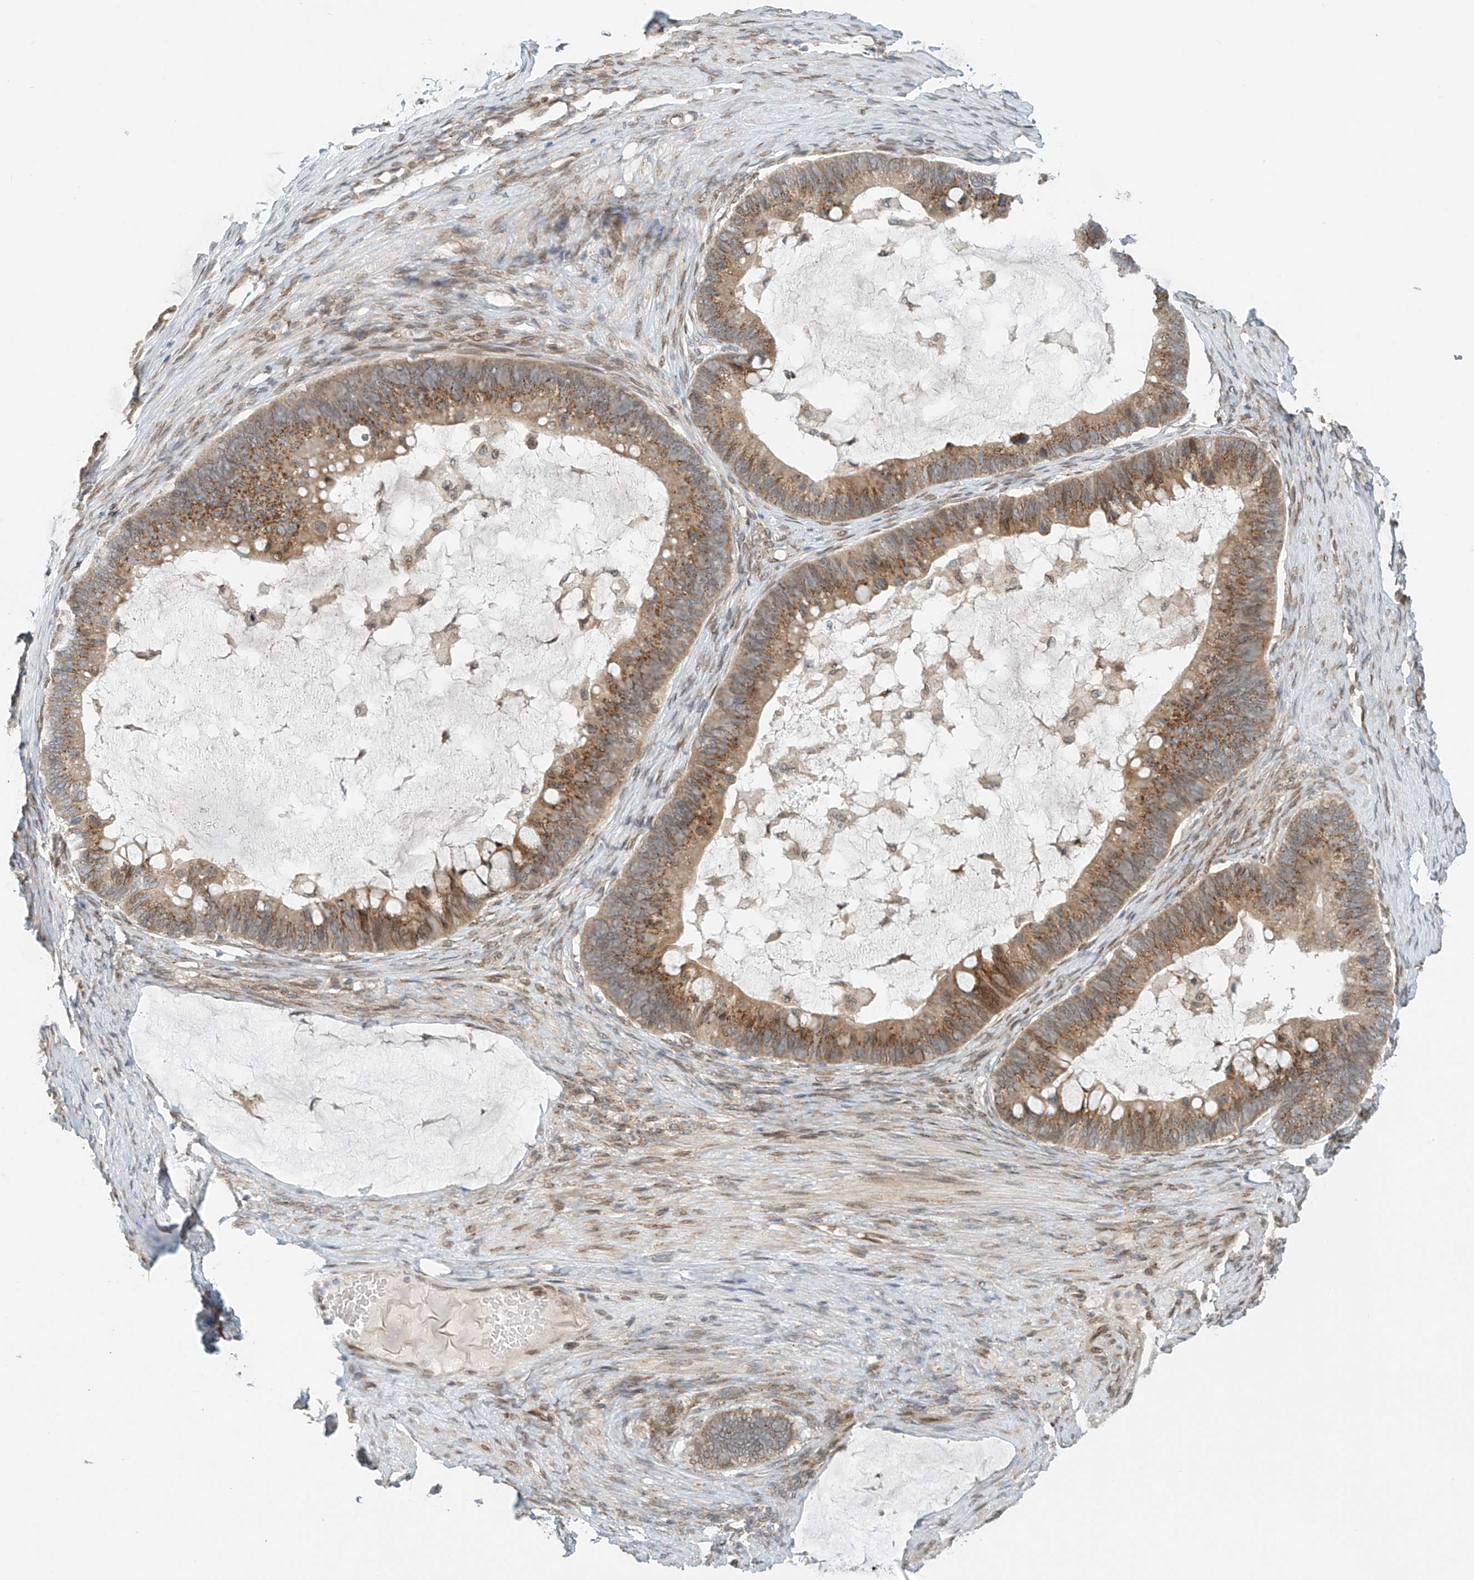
{"staining": {"intensity": "moderate", "quantity": ">75%", "location": "cytoplasmic/membranous"}, "tissue": "ovarian cancer", "cell_type": "Tumor cells", "image_type": "cancer", "snomed": [{"axis": "morphology", "description": "Cystadenocarcinoma, mucinous, NOS"}, {"axis": "topography", "description": "Ovary"}], "caption": "Protein staining shows moderate cytoplasmic/membranous expression in approximately >75% of tumor cells in ovarian mucinous cystadenocarcinoma. The staining was performed using DAB (3,3'-diaminobenzidine), with brown indicating positive protein expression. Nuclei are stained blue with hematoxylin.", "gene": "STARD9", "patient": {"sex": "female", "age": 61}}